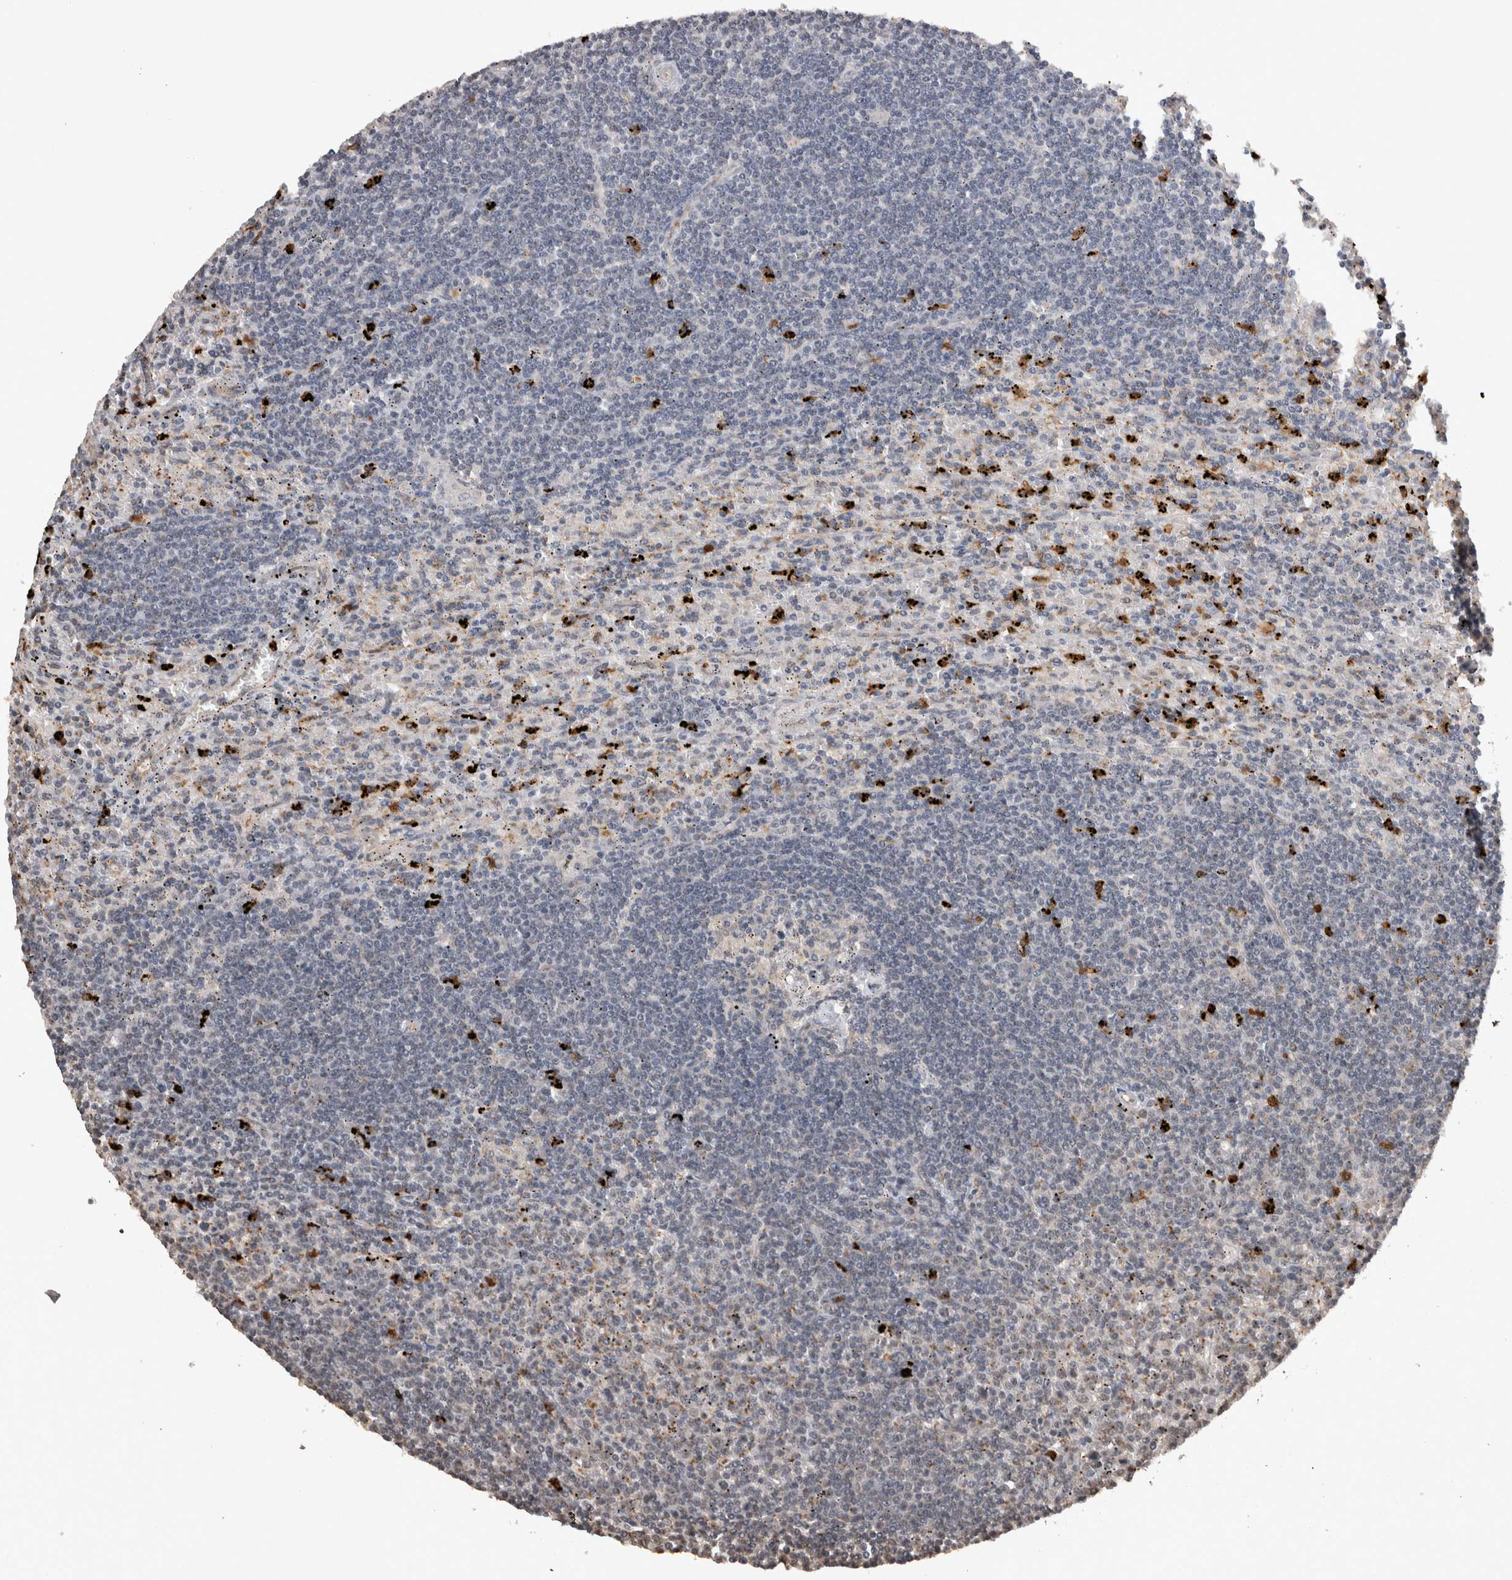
{"staining": {"intensity": "negative", "quantity": "none", "location": "none"}, "tissue": "lymphoma", "cell_type": "Tumor cells", "image_type": "cancer", "snomed": [{"axis": "morphology", "description": "Malignant lymphoma, non-Hodgkin's type, Low grade"}, {"axis": "topography", "description": "Spleen"}], "caption": "Lymphoma was stained to show a protein in brown. There is no significant expression in tumor cells.", "gene": "PAK4", "patient": {"sex": "male", "age": 76}}